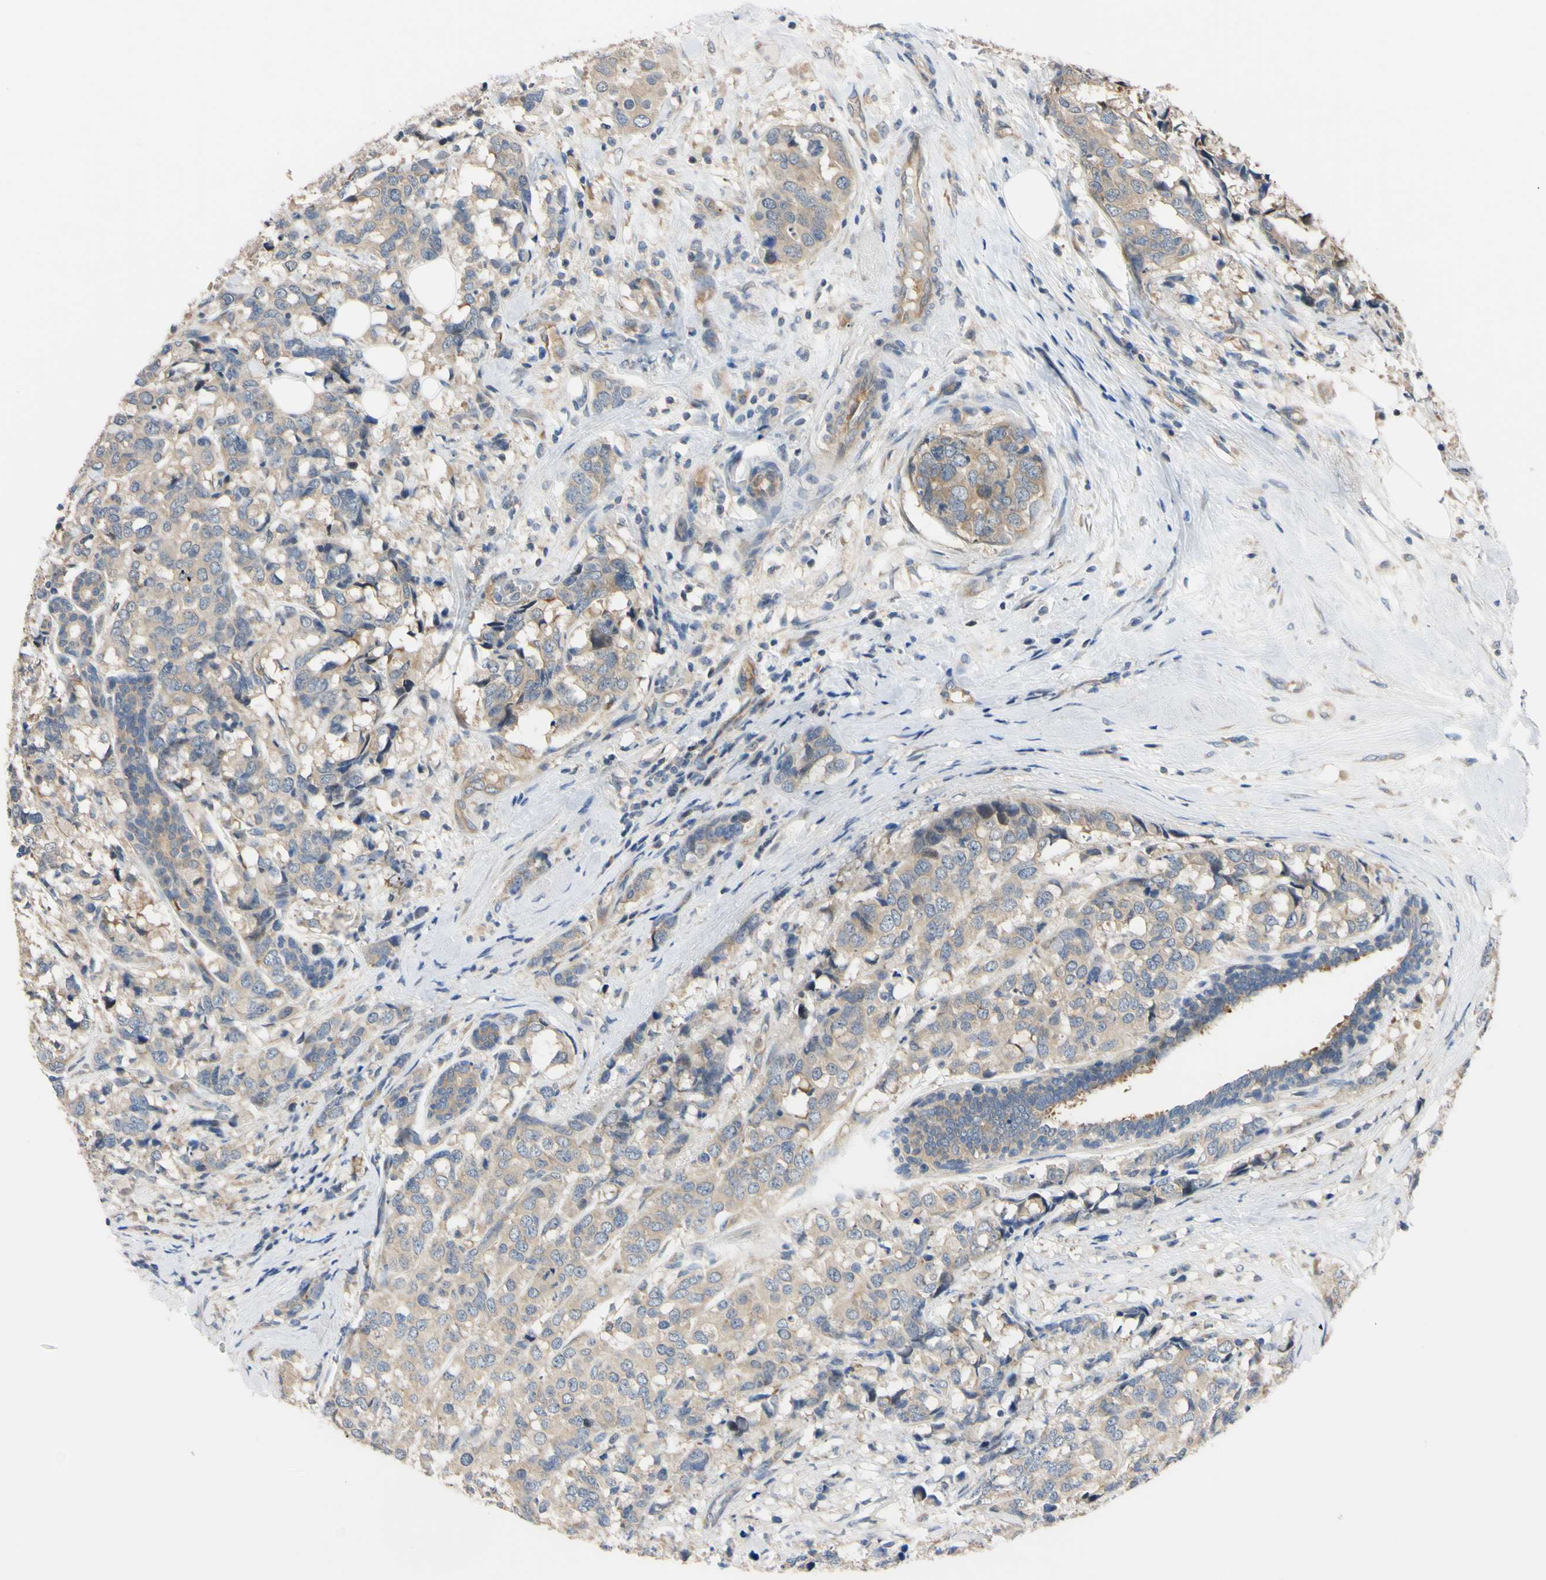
{"staining": {"intensity": "weak", "quantity": ">75%", "location": "cytoplasmic/membranous"}, "tissue": "breast cancer", "cell_type": "Tumor cells", "image_type": "cancer", "snomed": [{"axis": "morphology", "description": "Lobular carcinoma"}, {"axis": "topography", "description": "Breast"}], "caption": "Immunohistochemistry (IHC) histopathology image of human breast lobular carcinoma stained for a protein (brown), which reveals low levels of weak cytoplasmic/membranous staining in about >75% of tumor cells.", "gene": "RARS1", "patient": {"sex": "female", "age": 59}}